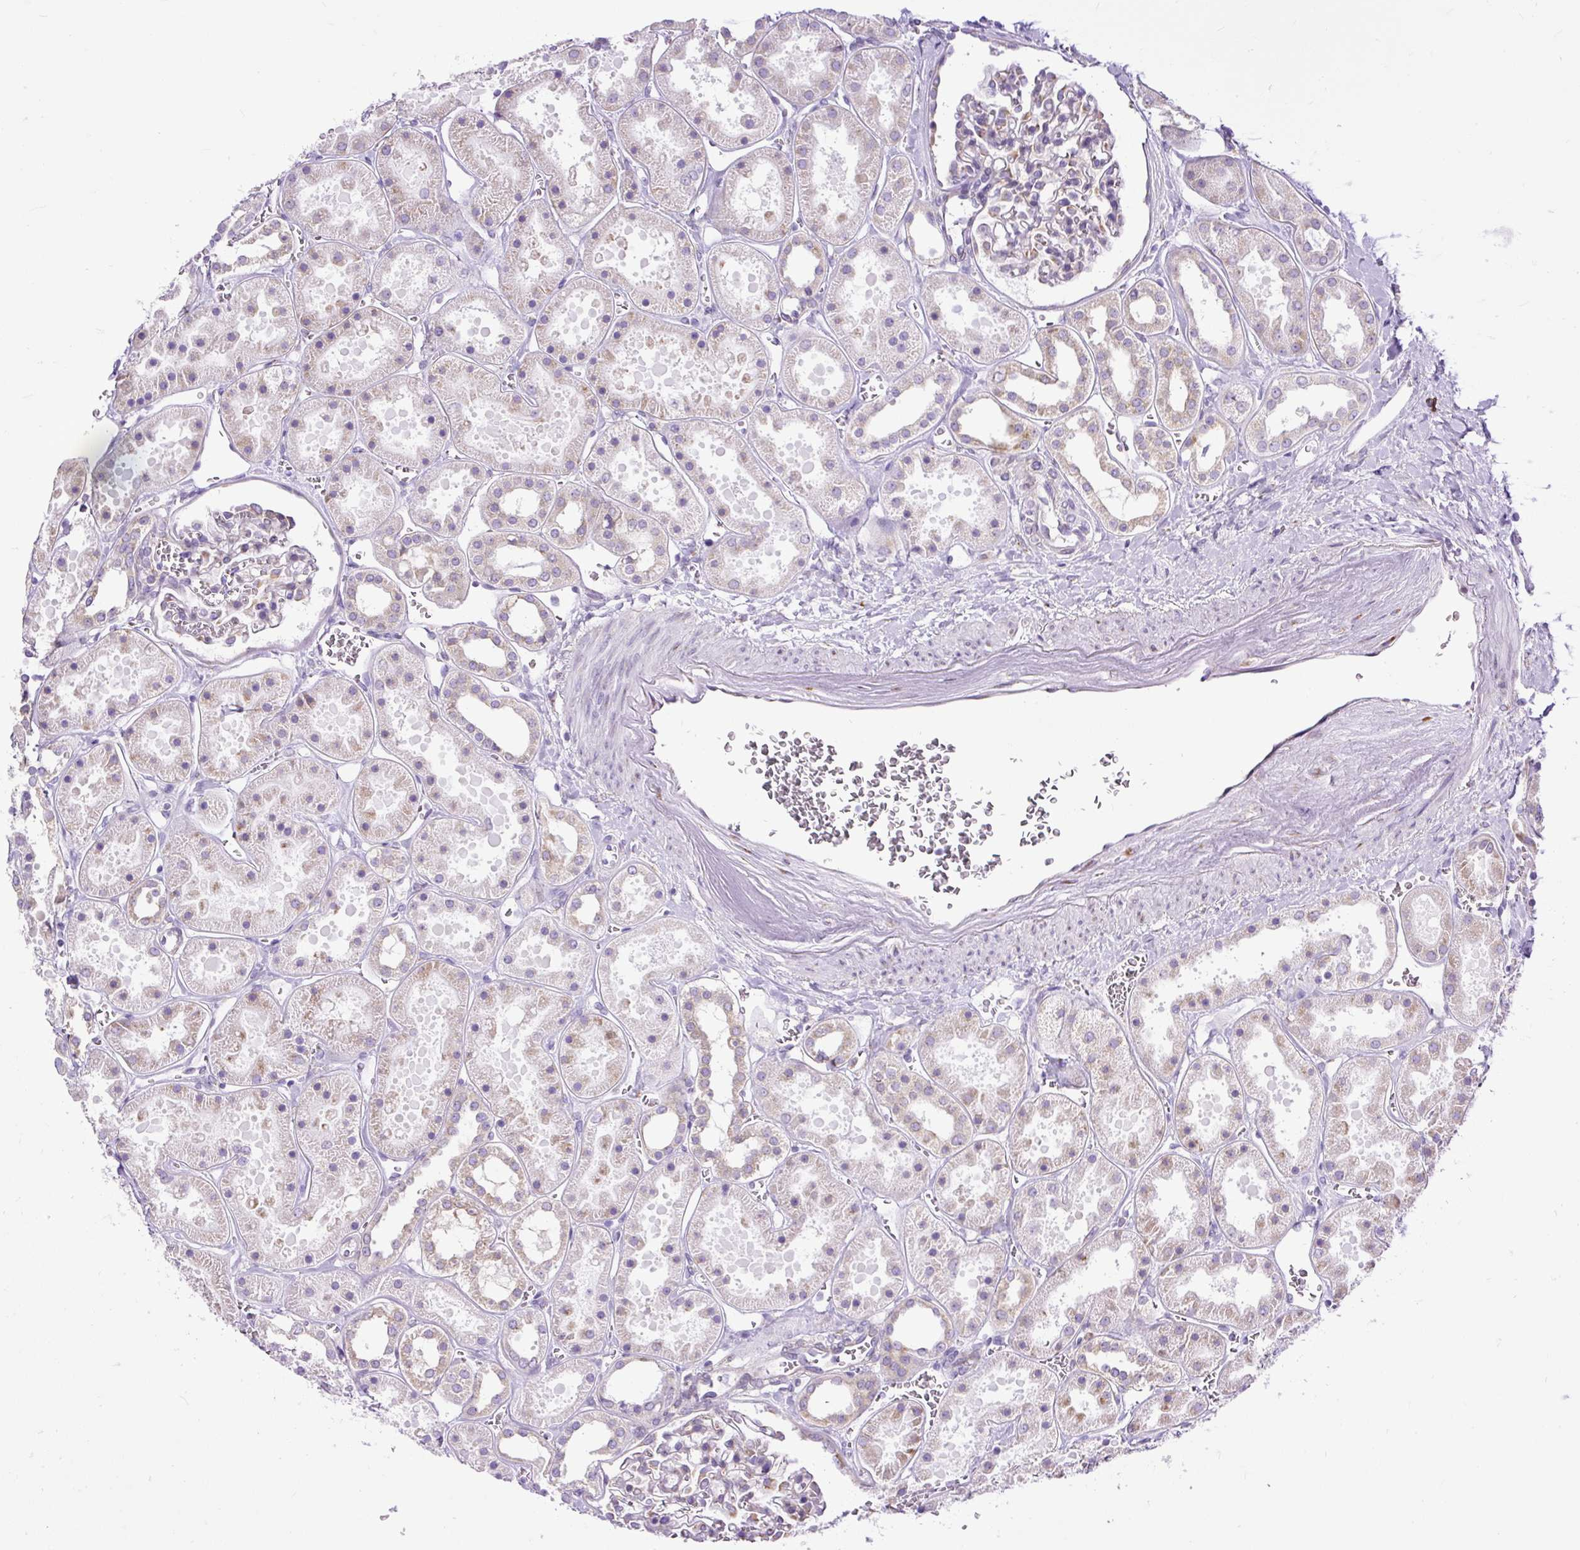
{"staining": {"intensity": "moderate", "quantity": "<25%", "location": "cytoplasmic/membranous"}, "tissue": "kidney", "cell_type": "Cells in glomeruli", "image_type": "normal", "snomed": [{"axis": "morphology", "description": "Normal tissue, NOS"}, {"axis": "topography", "description": "Kidney"}], "caption": "A brown stain labels moderate cytoplasmic/membranous staining of a protein in cells in glomeruli of normal human kidney.", "gene": "DDOST", "patient": {"sex": "female", "age": 41}}